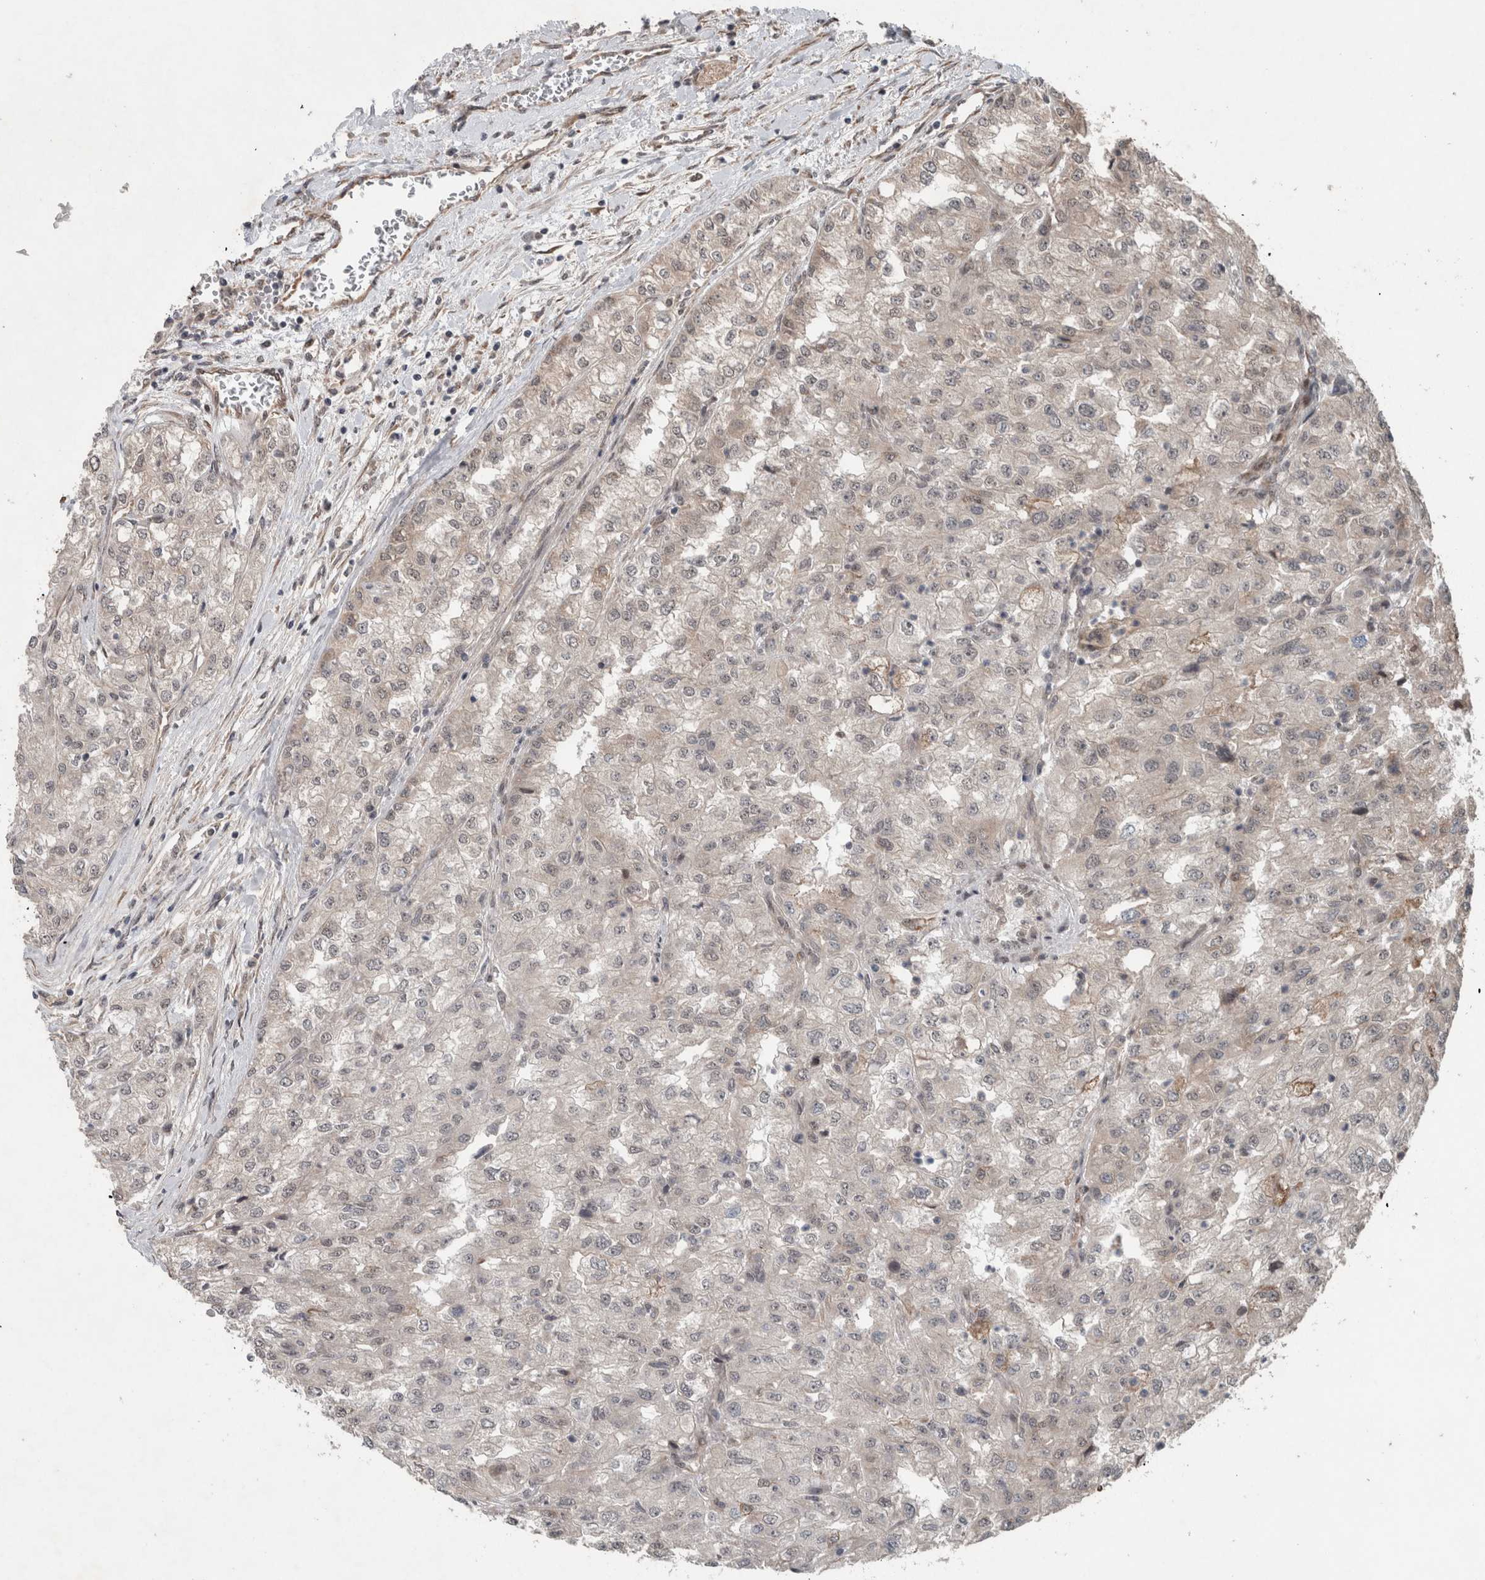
{"staining": {"intensity": "negative", "quantity": "none", "location": "none"}, "tissue": "renal cancer", "cell_type": "Tumor cells", "image_type": "cancer", "snomed": [{"axis": "morphology", "description": "Adenocarcinoma, NOS"}, {"axis": "topography", "description": "Kidney"}], "caption": "IHC of renal cancer (adenocarcinoma) reveals no positivity in tumor cells.", "gene": "GIMAP6", "patient": {"sex": "female", "age": 54}}